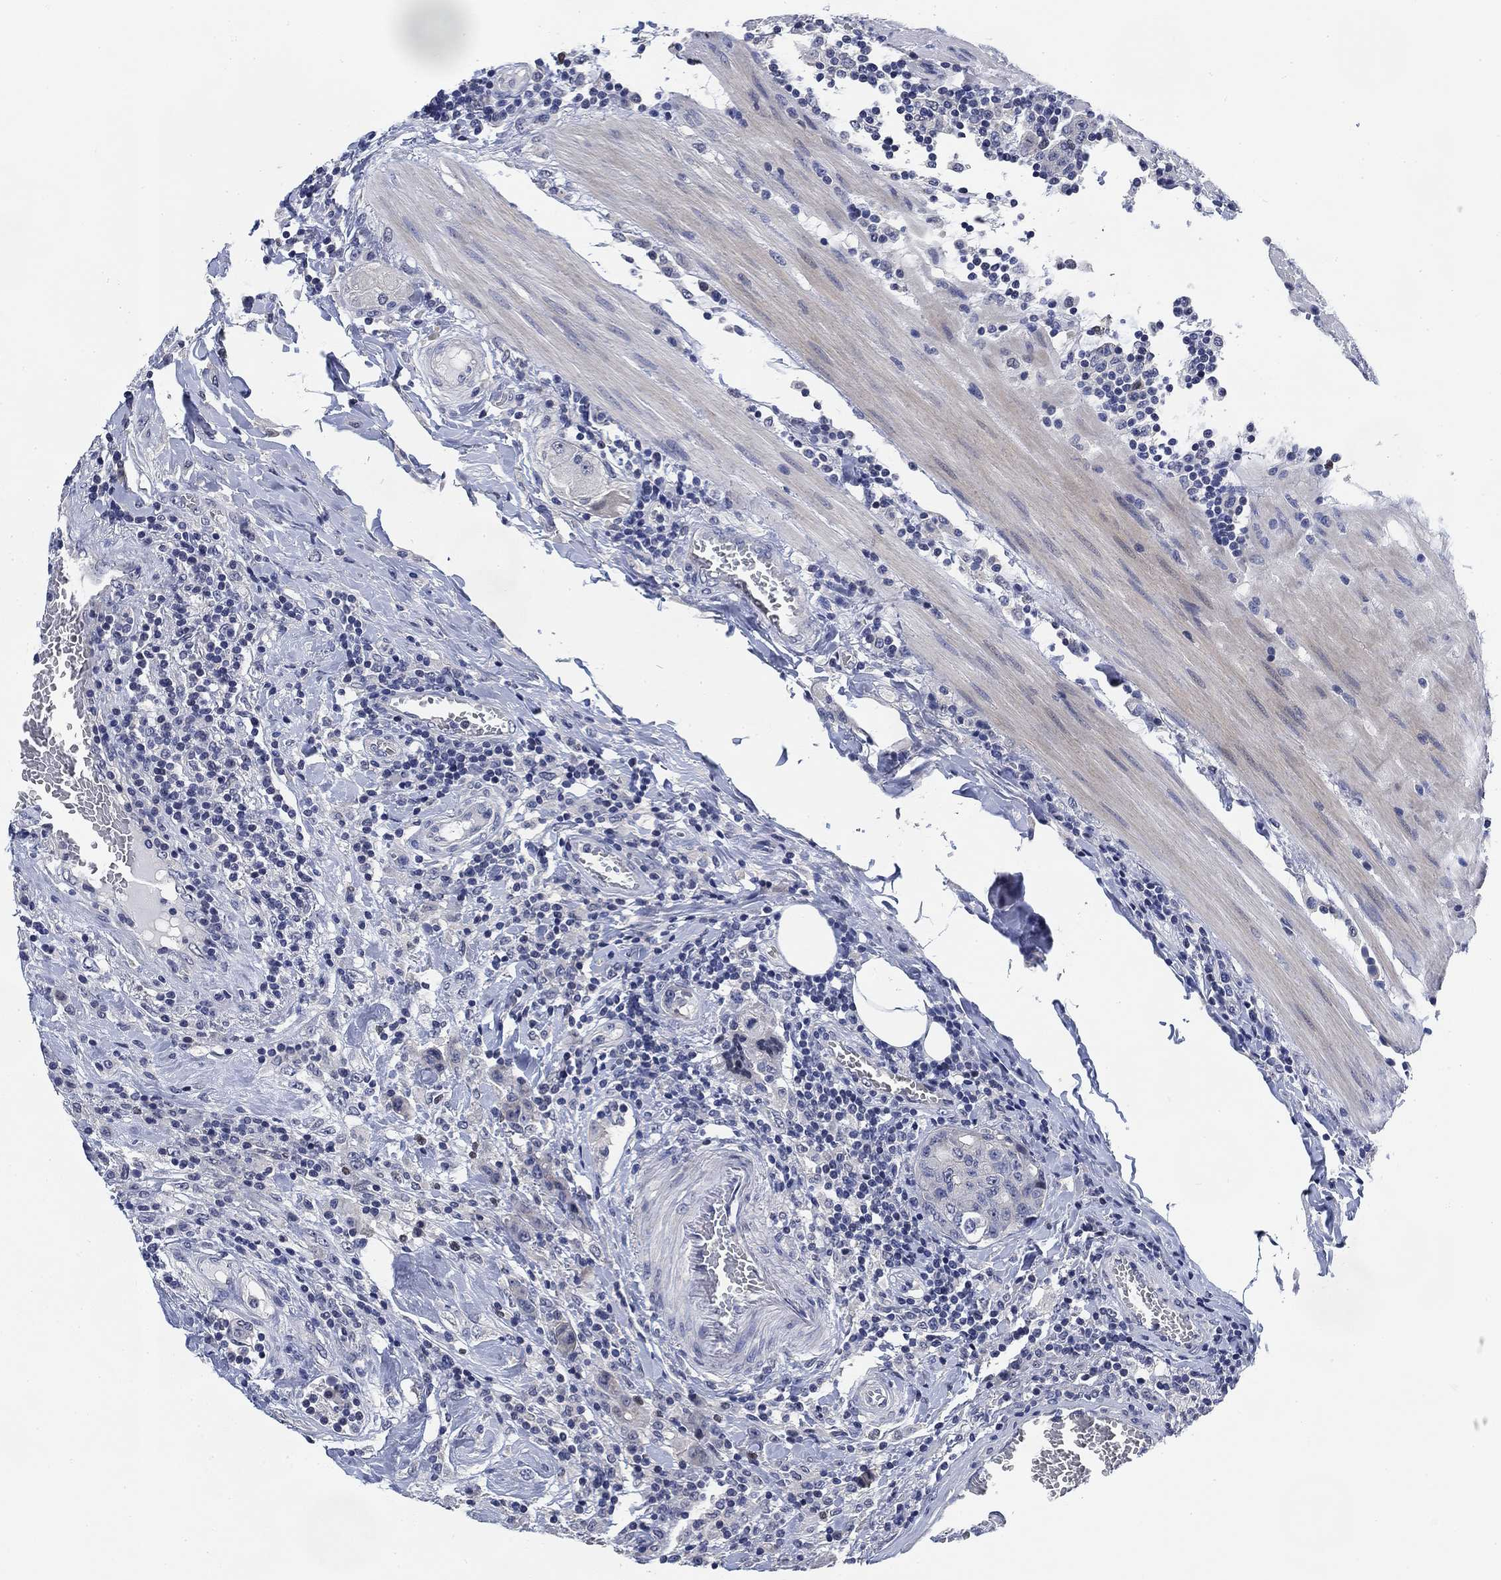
{"staining": {"intensity": "negative", "quantity": "none", "location": "none"}, "tissue": "colorectal cancer", "cell_type": "Tumor cells", "image_type": "cancer", "snomed": [{"axis": "morphology", "description": "Adenocarcinoma, NOS"}, {"axis": "topography", "description": "Colon"}], "caption": "This is a micrograph of immunohistochemistry (IHC) staining of colorectal cancer, which shows no positivity in tumor cells. (Brightfield microscopy of DAB immunohistochemistry at high magnification).", "gene": "DAZL", "patient": {"sex": "female", "age": 48}}